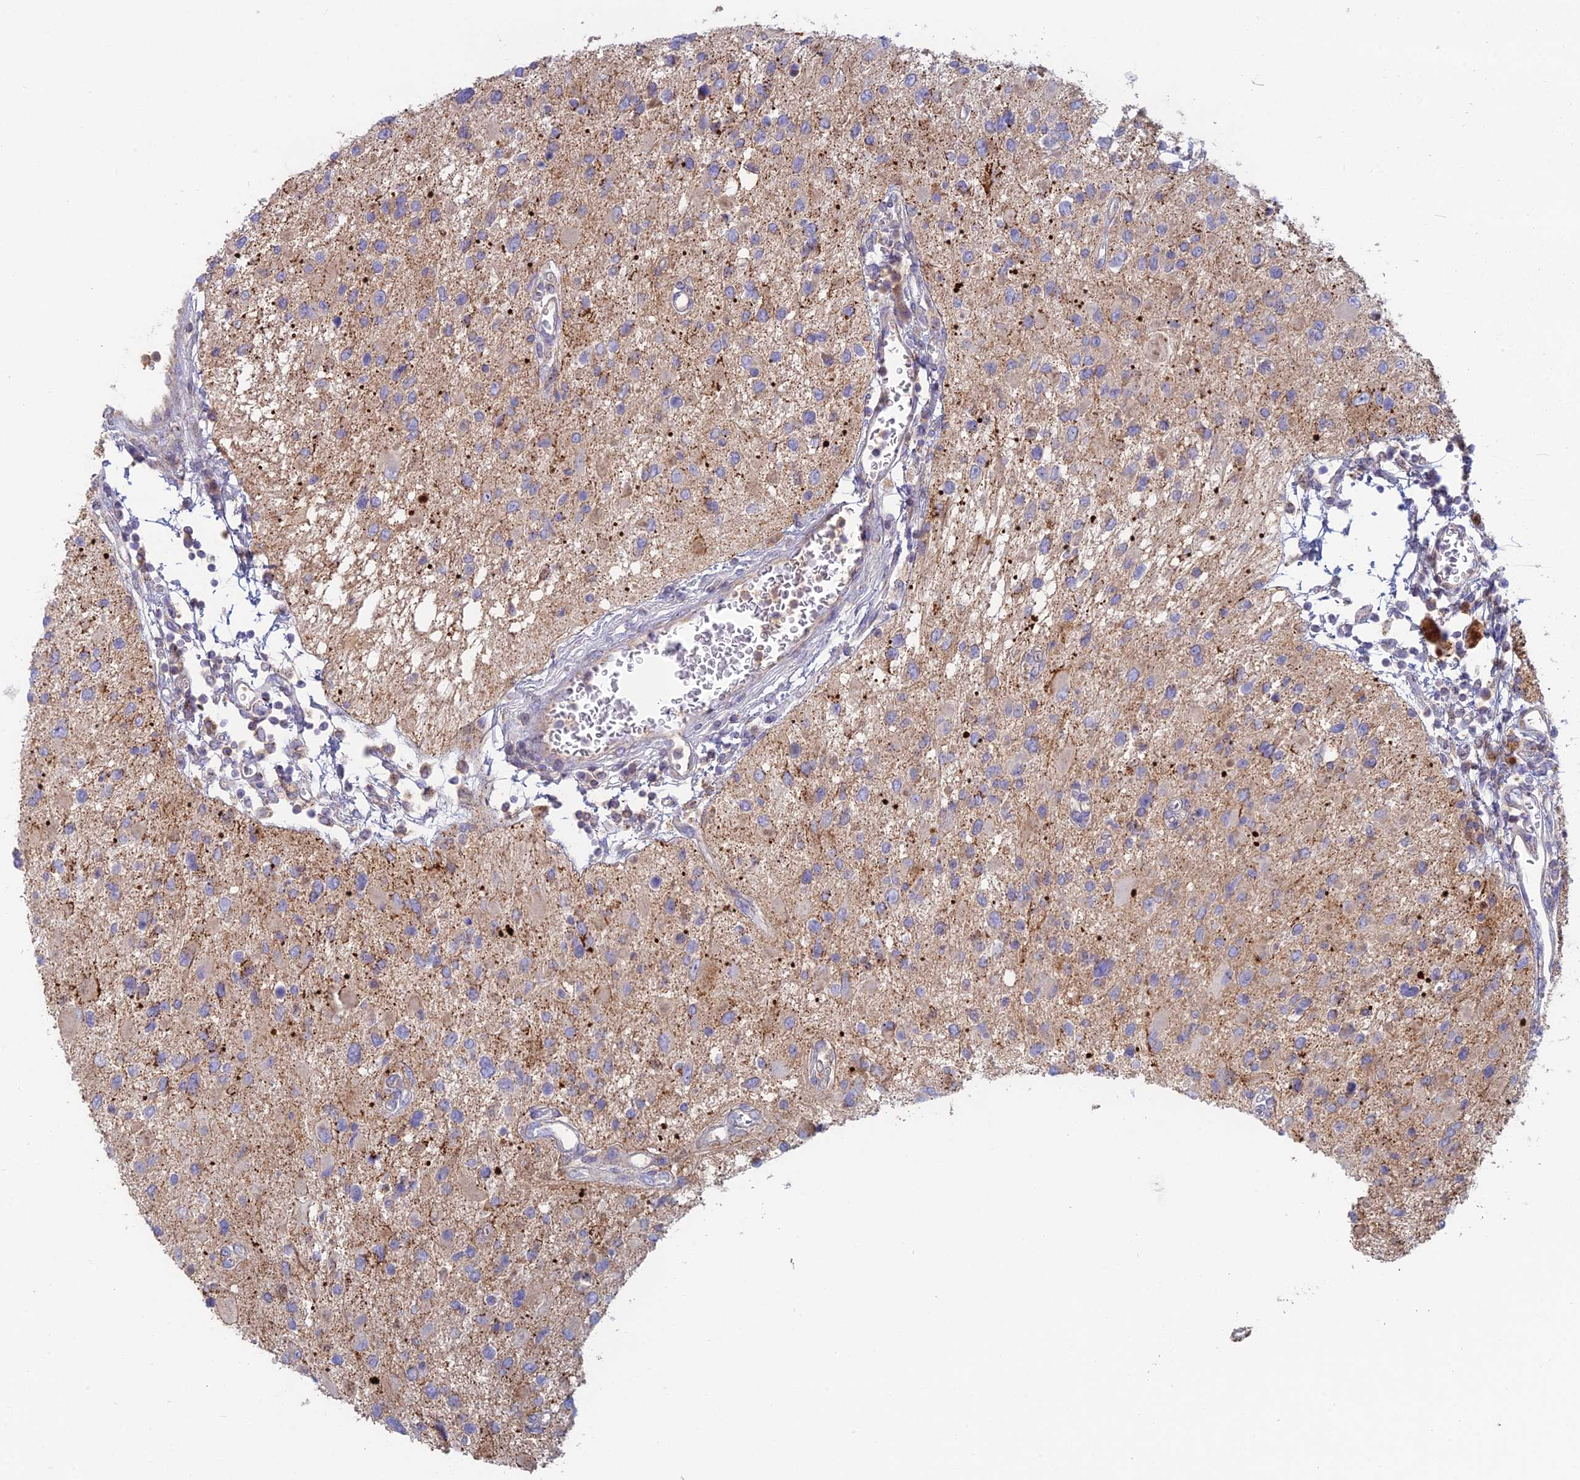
{"staining": {"intensity": "negative", "quantity": "none", "location": "none"}, "tissue": "glioma", "cell_type": "Tumor cells", "image_type": "cancer", "snomed": [{"axis": "morphology", "description": "Glioma, malignant, High grade"}, {"axis": "topography", "description": "Brain"}], "caption": "High magnification brightfield microscopy of malignant glioma (high-grade) stained with DAB (brown) and counterstained with hematoxylin (blue): tumor cells show no significant staining.", "gene": "IFTAP", "patient": {"sex": "male", "age": 53}}